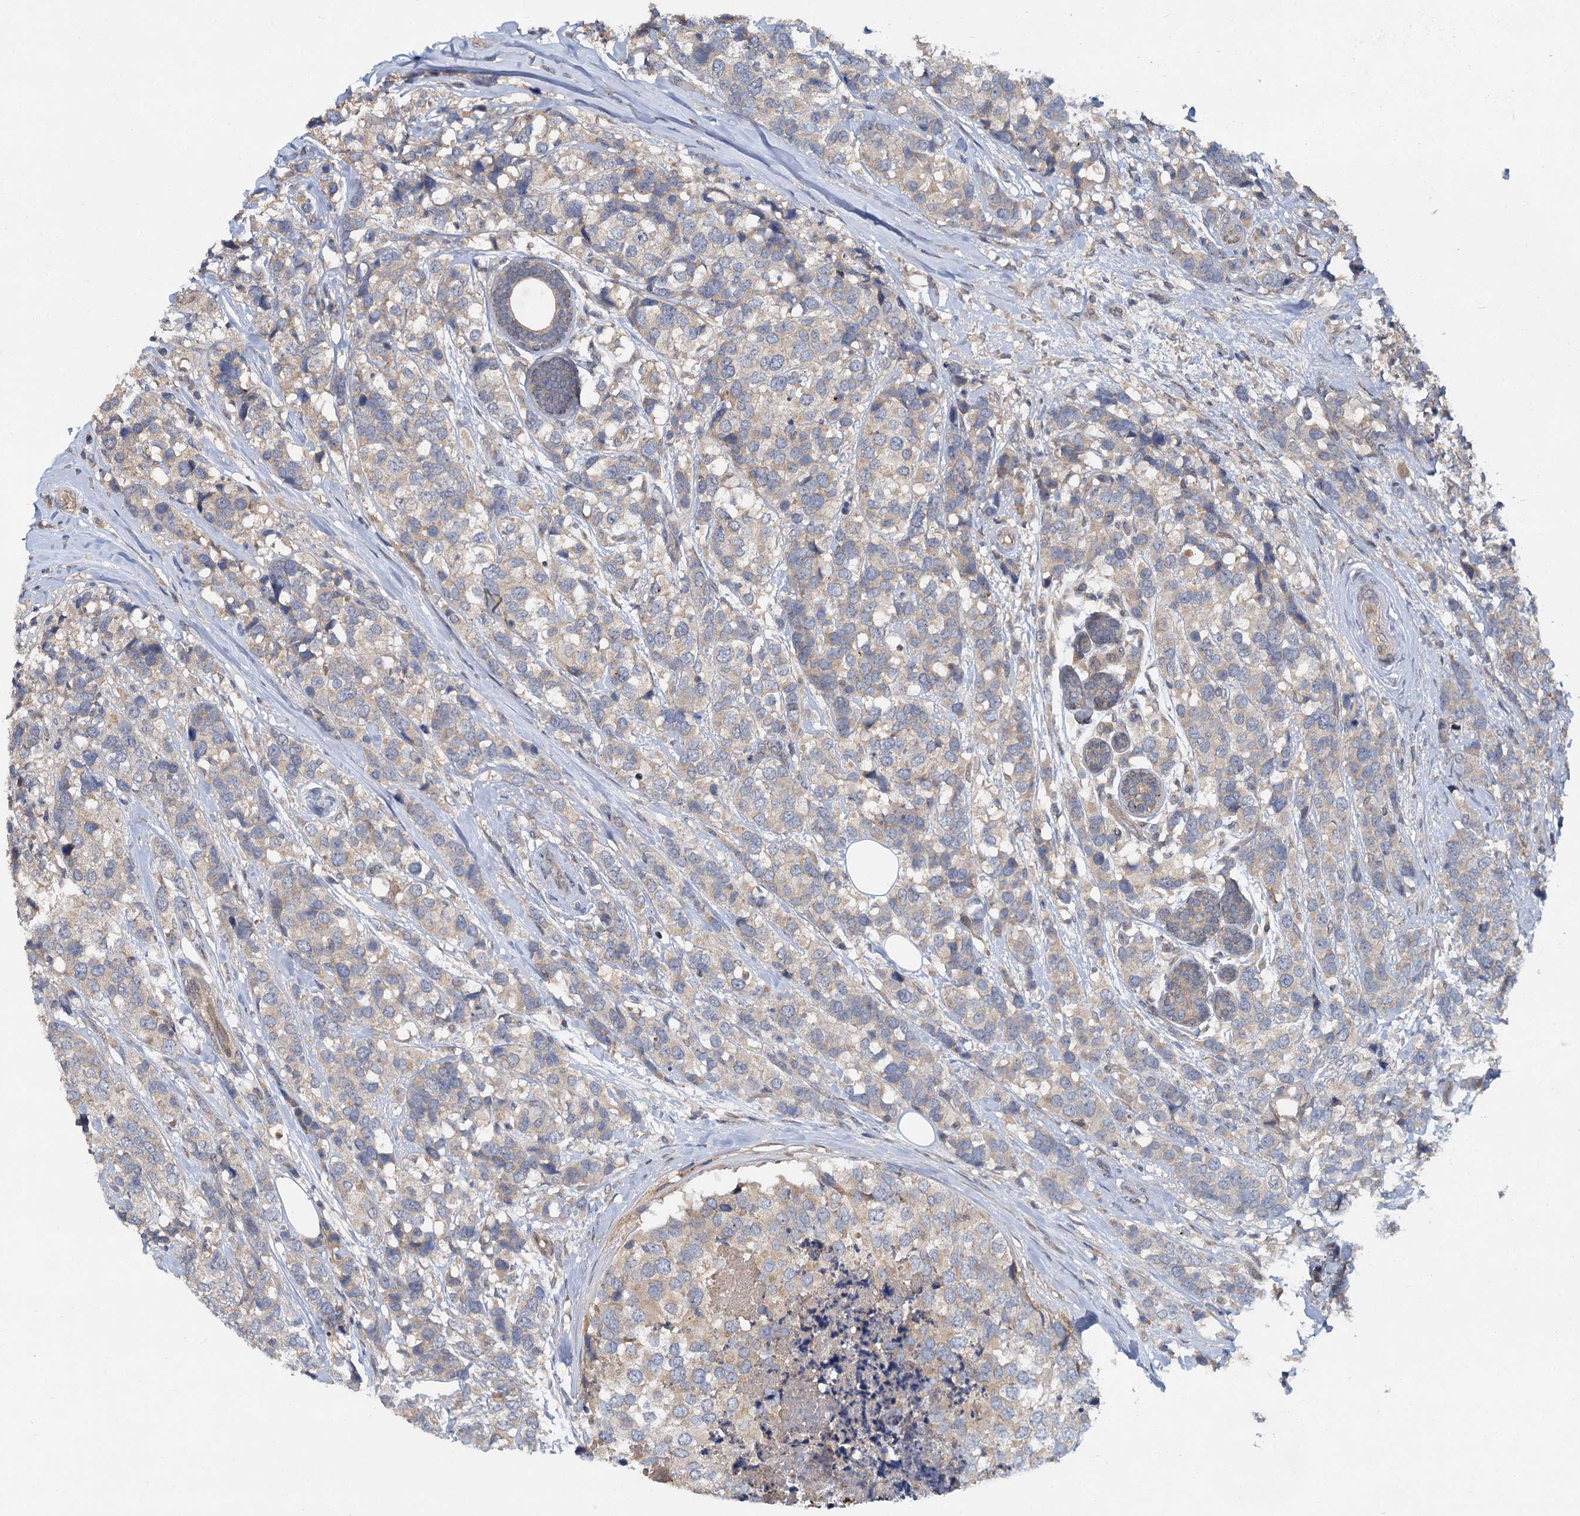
{"staining": {"intensity": "weak", "quantity": "25%-75%", "location": "cytoplasmic/membranous"}, "tissue": "breast cancer", "cell_type": "Tumor cells", "image_type": "cancer", "snomed": [{"axis": "morphology", "description": "Lobular carcinoma"}, {"axis": "topography", "description": "Breast"}], "caption": "Human breast cancer (lobular carcinoma) stained for a protein (brown) displays weak cytoplasmic/membranous positive expression in about 25%-75% of tumor cells.", "gene": "ZNF324", "patient": {"sex": "female", "age": 59}}